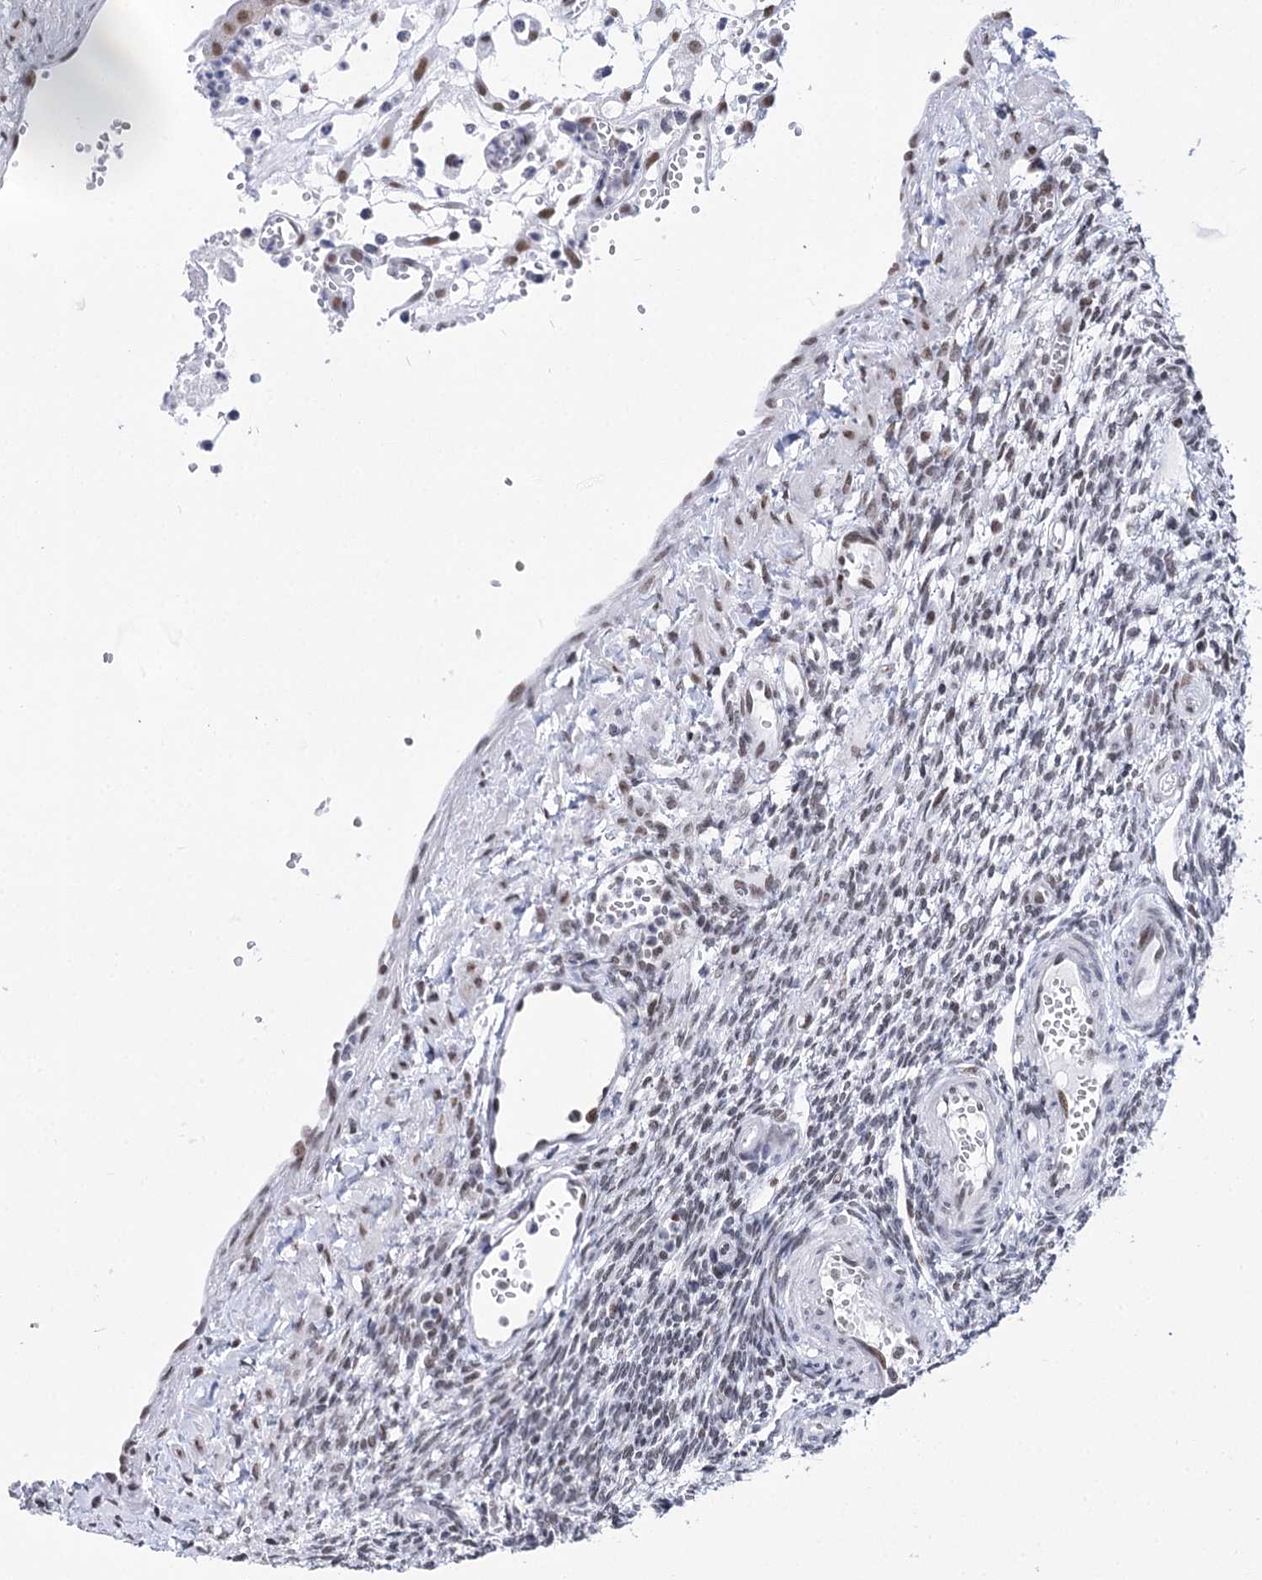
{"staining": {"intensity": "negative", "quantity": "none", "location": "none"}, "tissue": "ovary", "cell_type": "Ovarian stroma cells", "image_type": "normal", "snomed": [{"axis": "morphology", "description": "Normal tissue, NOS"}, {"axis": "morphology", "description": "Cyst, NOS"}, {"axis": "topography", "description": "Ovary"}], "caption": "Immunohistochemistry (IHC) image of normal ovary: human ovary stained with DAB (3,3'-diaminobenzidine) reveals no significant protein staining in ovarian stroma cells.", "gene": "POU4F3", "patient": {"sex": "female", "age": 33}}